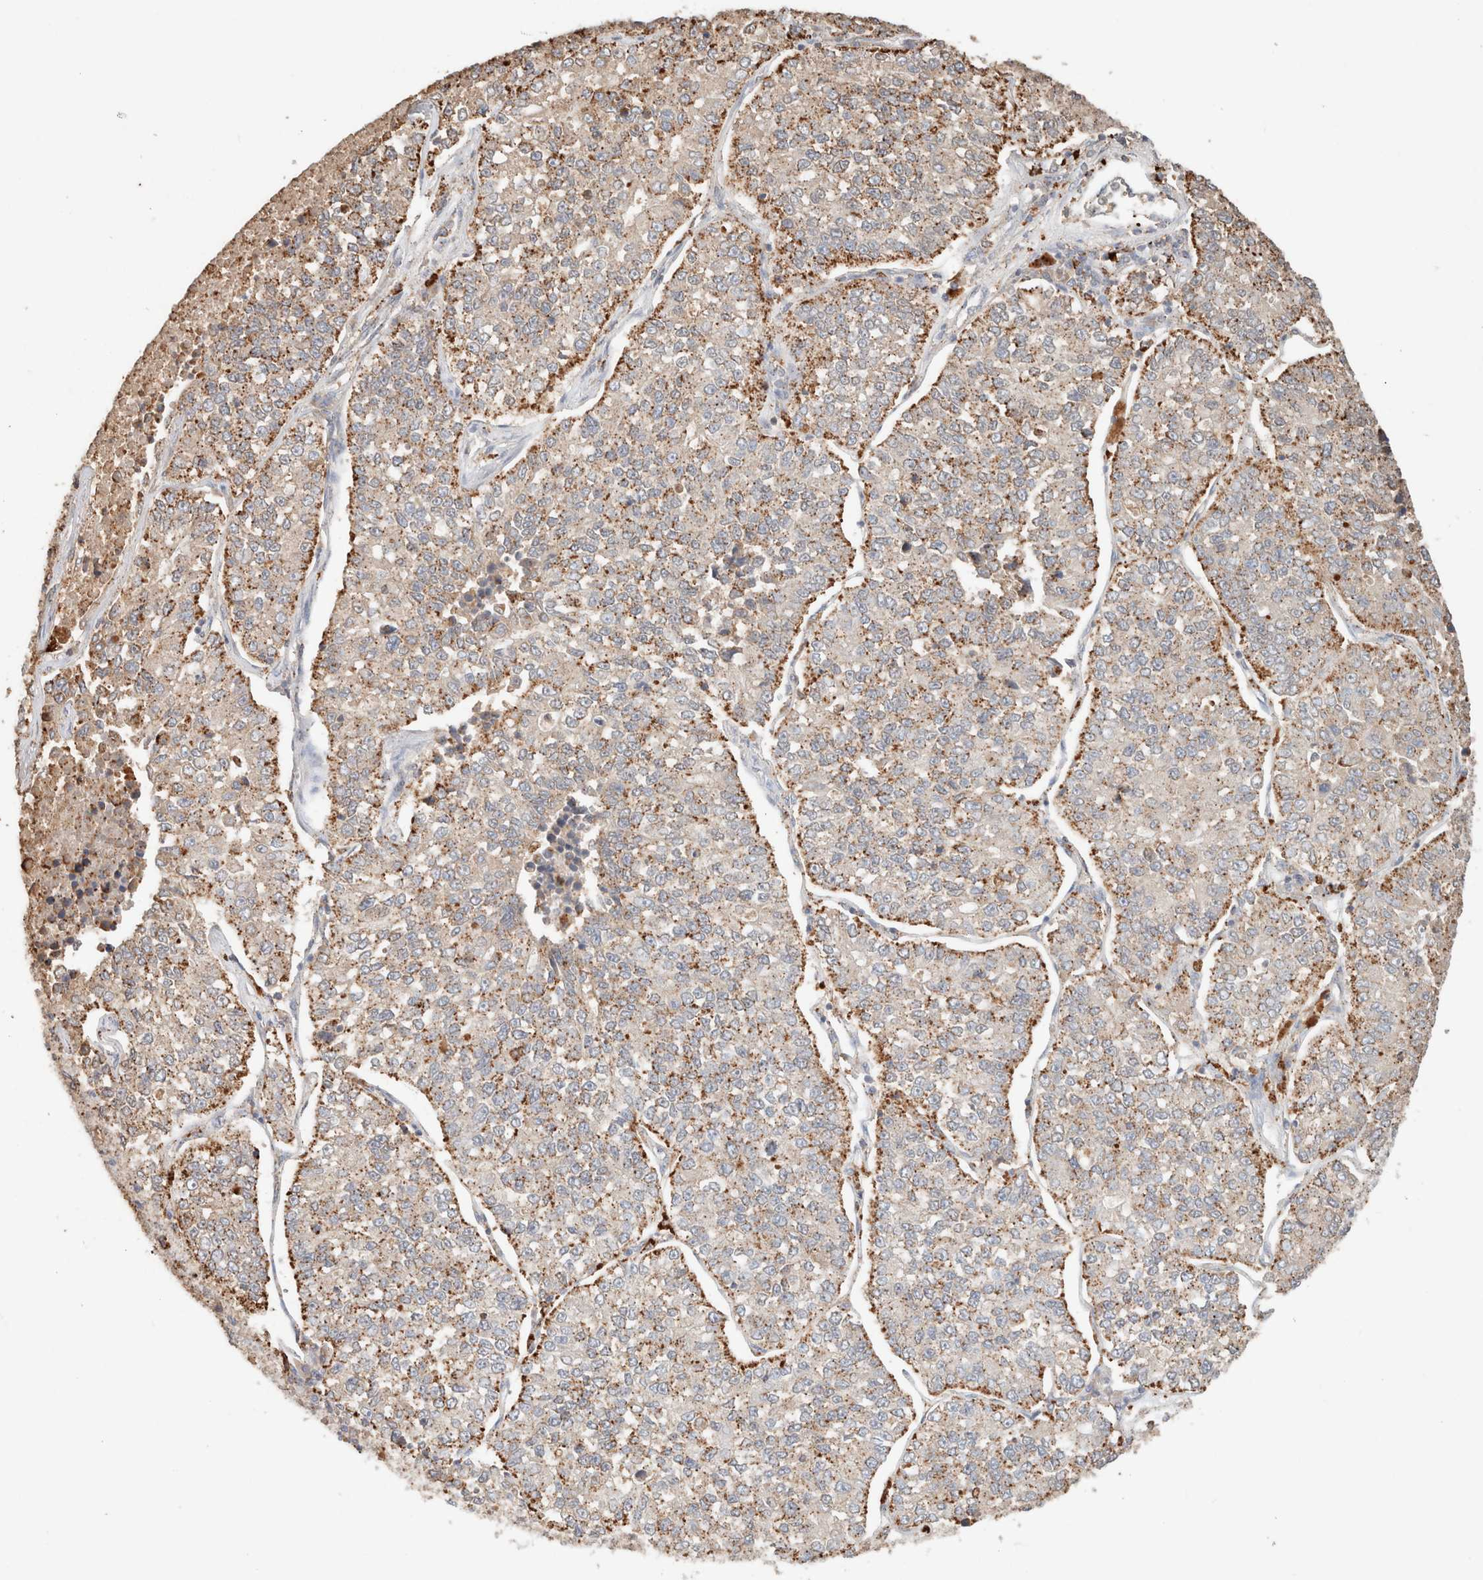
{"staining": {"intensity": "moderate", "quantity": ">75%", "location": "cytoplasmic/membranous"}, "tissue": "lung cancer", "cell_type": "Tumor cells", "image_type": "cancer", "snomed": [{"axis": "morphology", "description": "Adenocarcinoma, NOS"}, {"axis": "topography", "description": "Lung"}], "caption": "Immunohistochemistry (IHC) of adenocarcinoma (lung) shows medium levels of moderate cytoplasmic/membranous staining in approximately >75% of tumor cells.", "gene": "CTSC", "patient": {"sex": "male", "age": 49}}